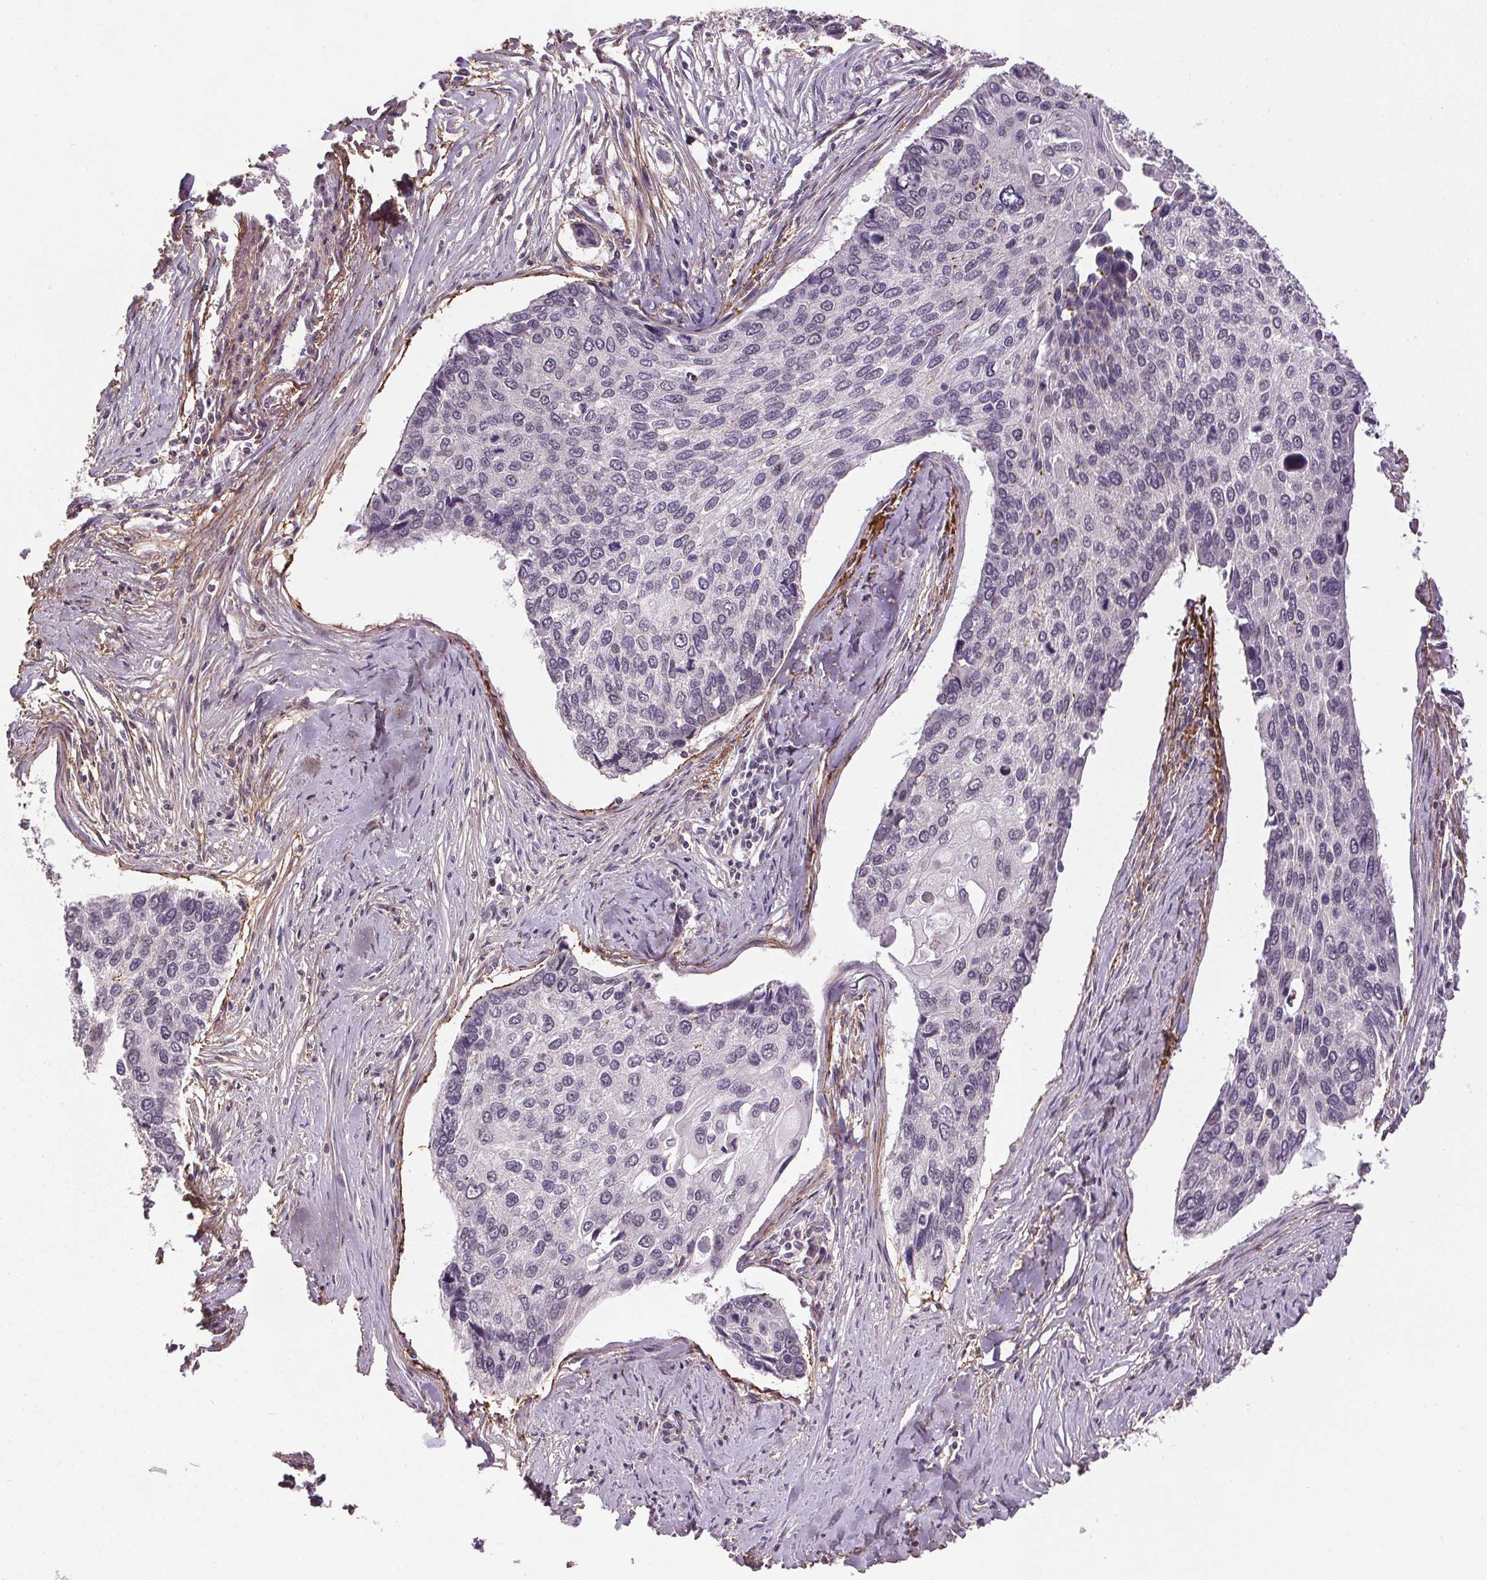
{"staining": {"intensity": "negative", "quantity": "none", "location": "none"}, "tissue": "lung cancer", "cell_type": "Tumor cells", "image_type": "cancer", "snomed": [{"axis": "morphology", "description": "Squamous cell carcinoma, NOS"}, {"axis": "morphology", "description": "Squamous cell carcinoma, metastatic, NOS"}, {"axis": "topography", "description": "Lung"}], "caption": "An immunohistochemistry (IHC) micrograph of metastatic squamous cell carcinoma (lung) is shown. There is no staining in tumor cells of metastatic squamous cell carcinoma (lung).", "gene": "KIAA0232", "patient": {"sex": "male", "age": 63}}